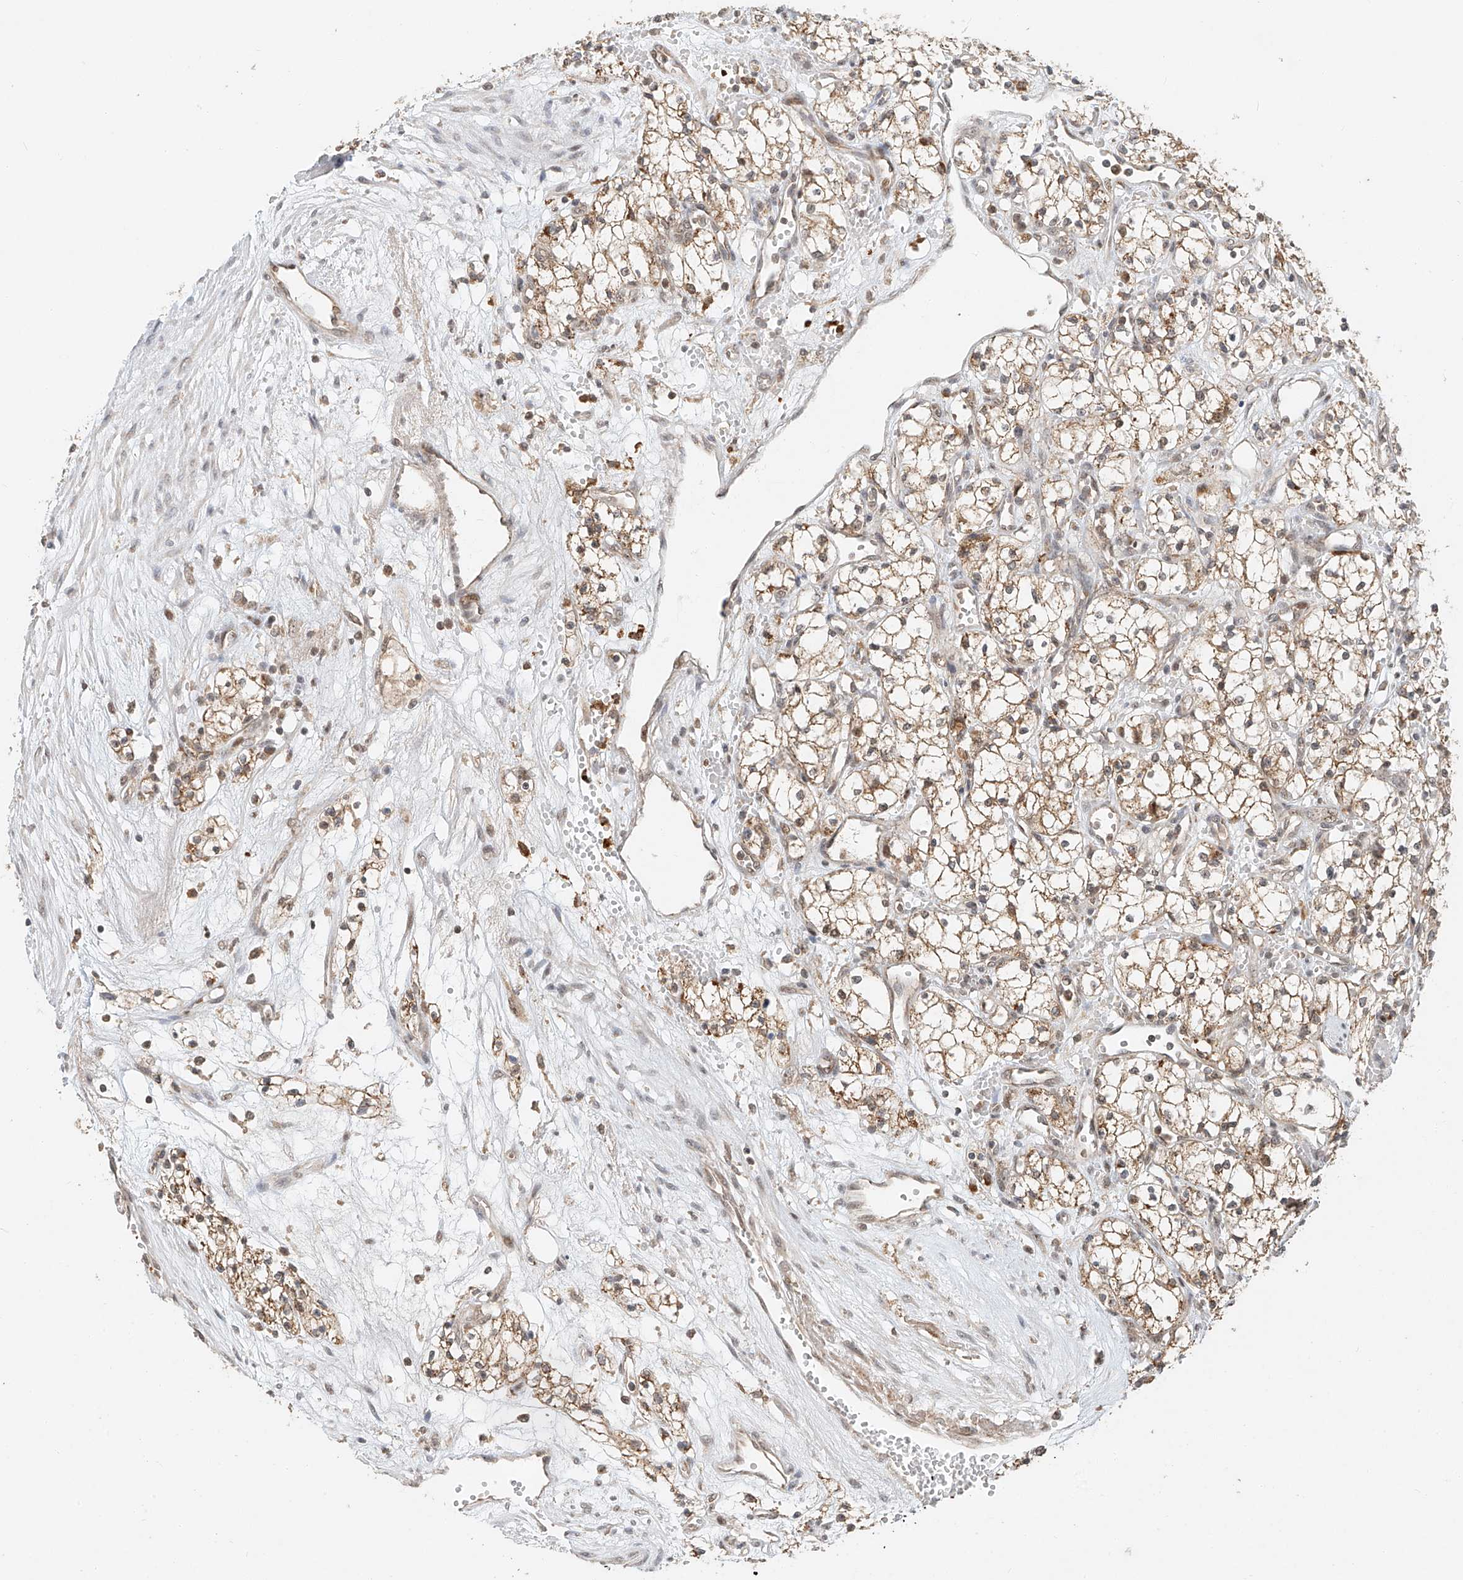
{"staining": {"intensity": "weak", "quantity": ">75%", "location": "cytoplasmic/membranous"}, "tissue": "renal cancer", "cell_type": "Tumor cells", "image_type": "cancer", "snomed": [{"axis": "morphology", "description": "Adenocarcinoma, NOS"}, {"axis": "topography", "description": "Kidney"}], "caption": "The histopathology image displays a brown stain indicating the presence of a protein in the cytoplasmic/membranous of tumor cells in adenocarcinoma (renal).", "gene": "SYTL3", "patient": {"sex": "male", "age": 59}}